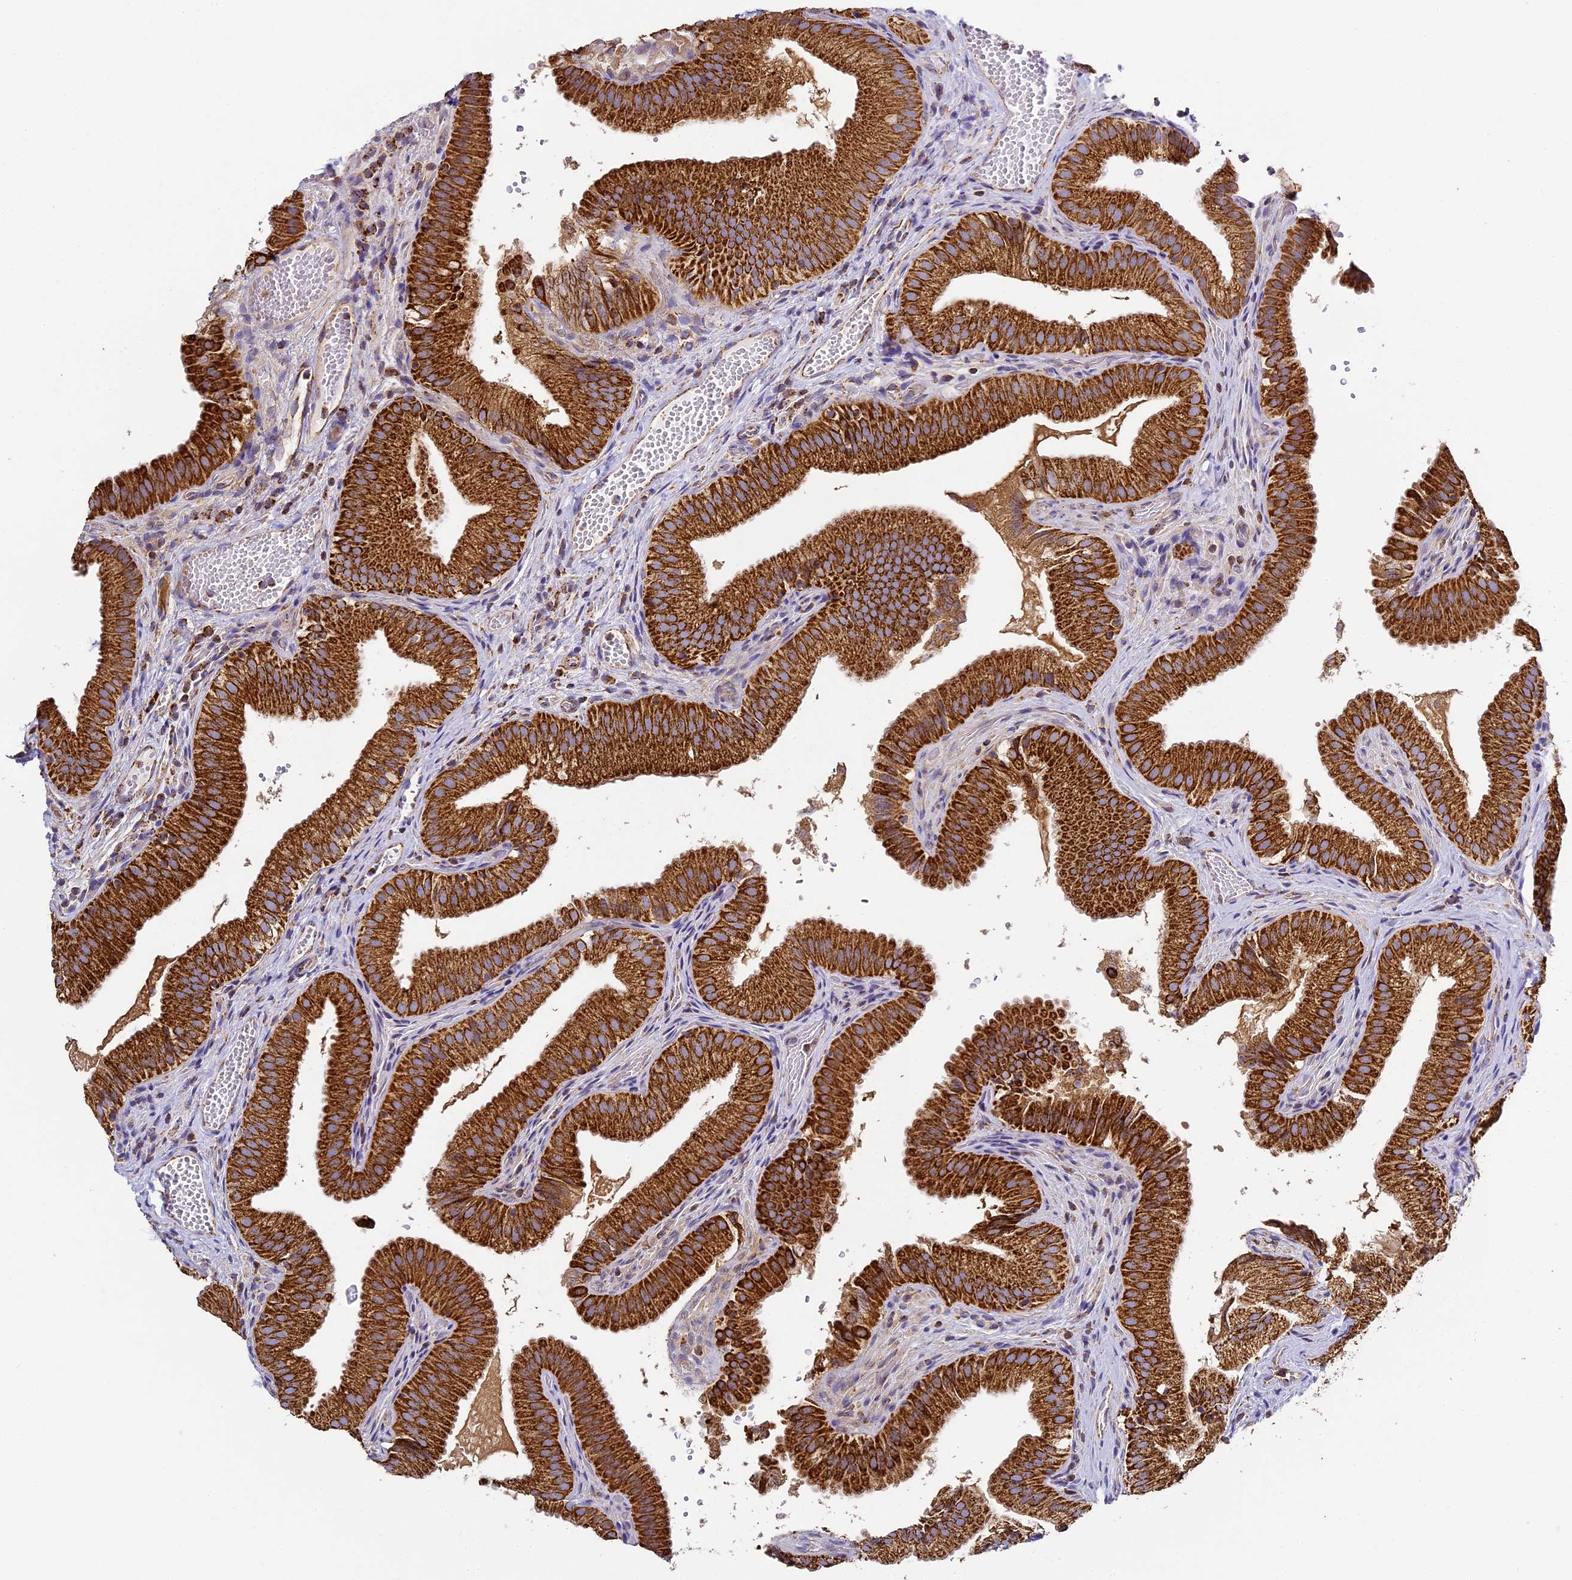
{"staining": {"intensity": "strong", "quantity": ">75%", "location": "cytoplasmic/membranous"}, "tissue": "gallbladder", "cell_type": "Glandular cells", "image_type": "normal", "snomed": [{"axis": "morphology", "description": "Normal tissue, NOS"}, {"axis": "topography", "description": "Gallbladder"}], "caption": "Immunohistochemistry (DAB) staining of normal human gallbladder demonstrates strong cytoplasmic/membranous protein expression in about >75% of glandular cells.", "gene": "STK17A", "patient": {"sex": "female", "age": 30}}